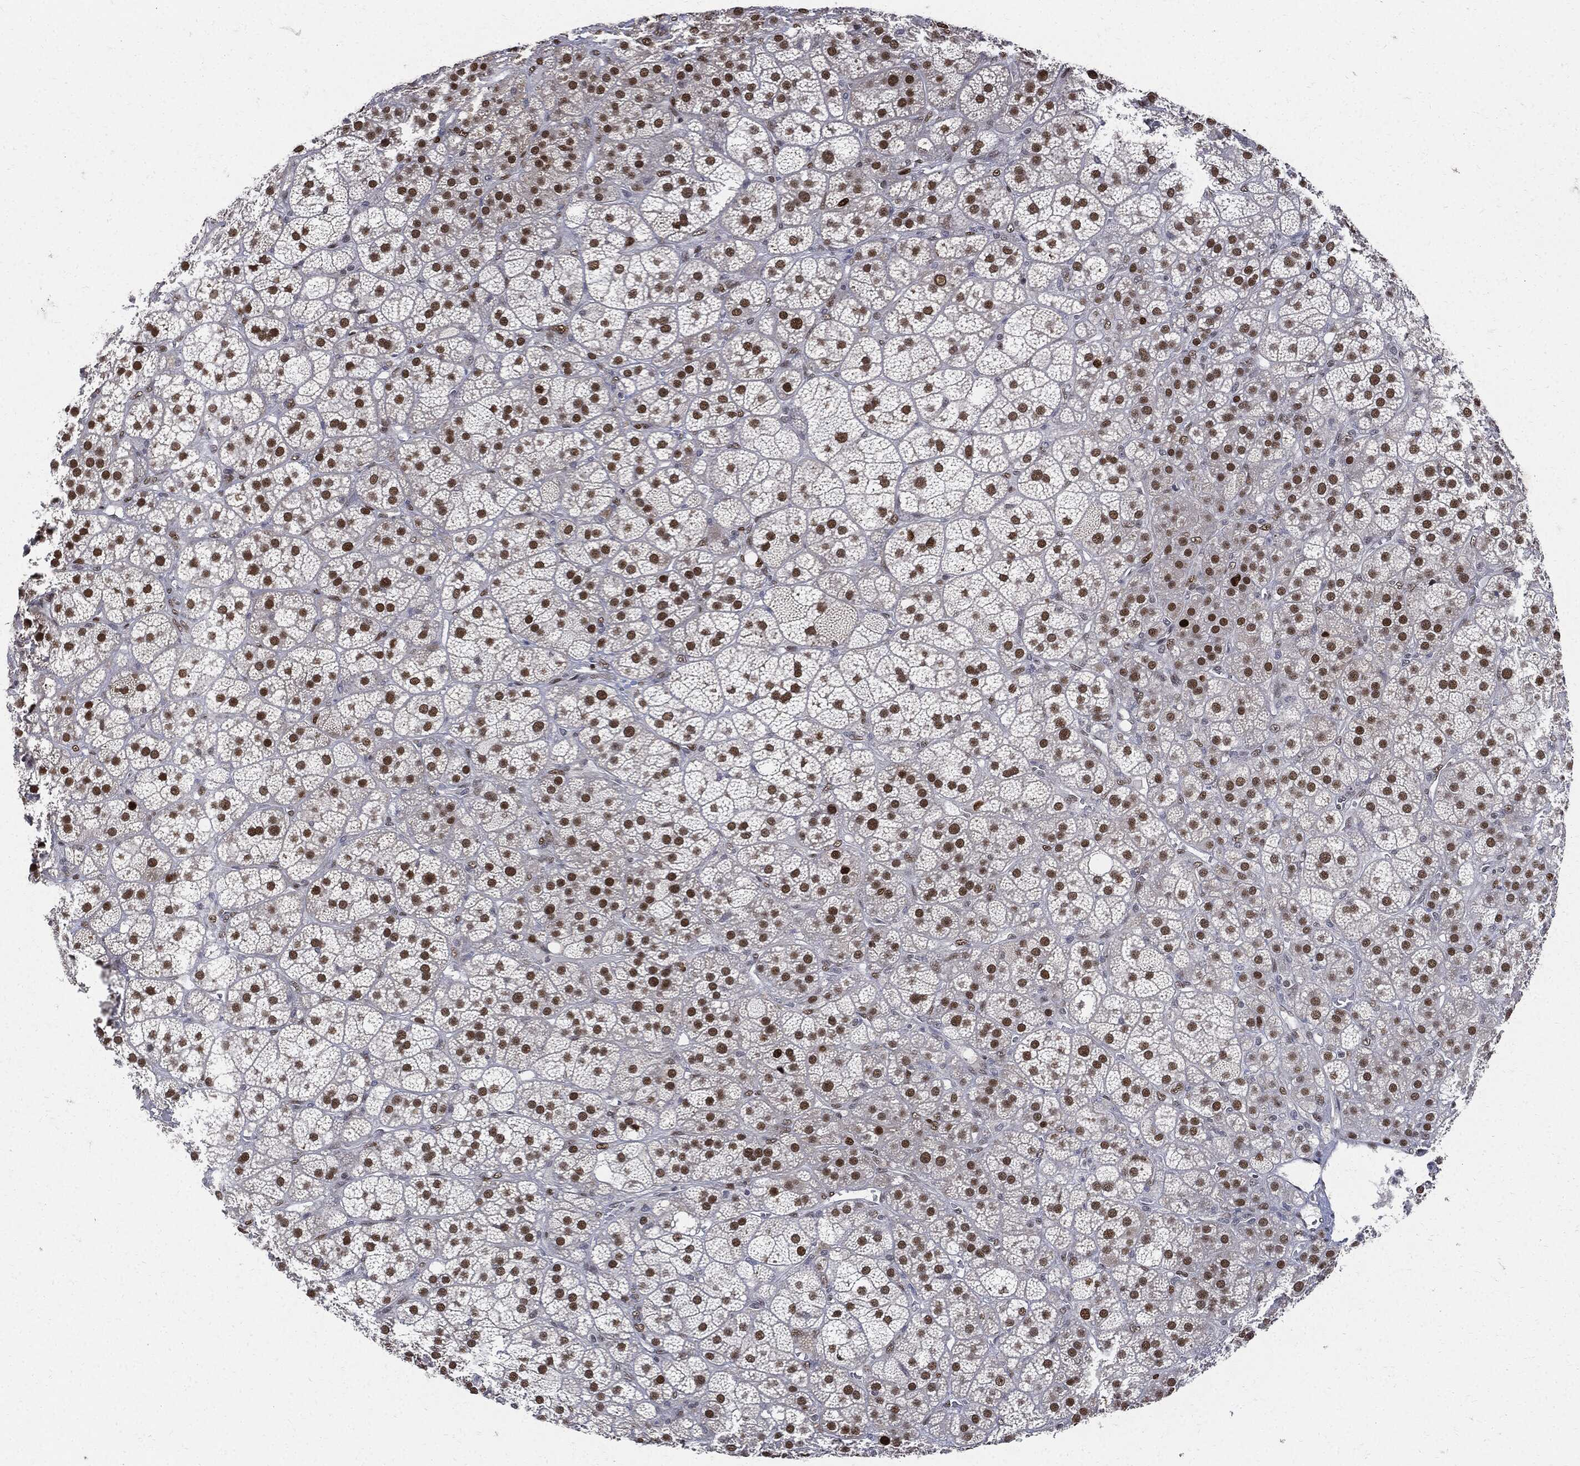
{"staining": {"intensity": "moderate", "quantity": ">75%", "location": "nuclear"}, "tissue": "adrenal gland", "cell_type": "Glandular cells", "image_type": "normal", "snomed": [{"axis": "morphology", "description": "Normal tissue, NOS"}, {"axis": "topography", "description": "Adrenal gland"}], "caption": "Adrenal gland stained for a protein (brown) shows moderate nuclear positive positivity in approximately >75% of glandular cells.", "gene": "PCNA", "patient": {"sex": "female", "age": 60}}